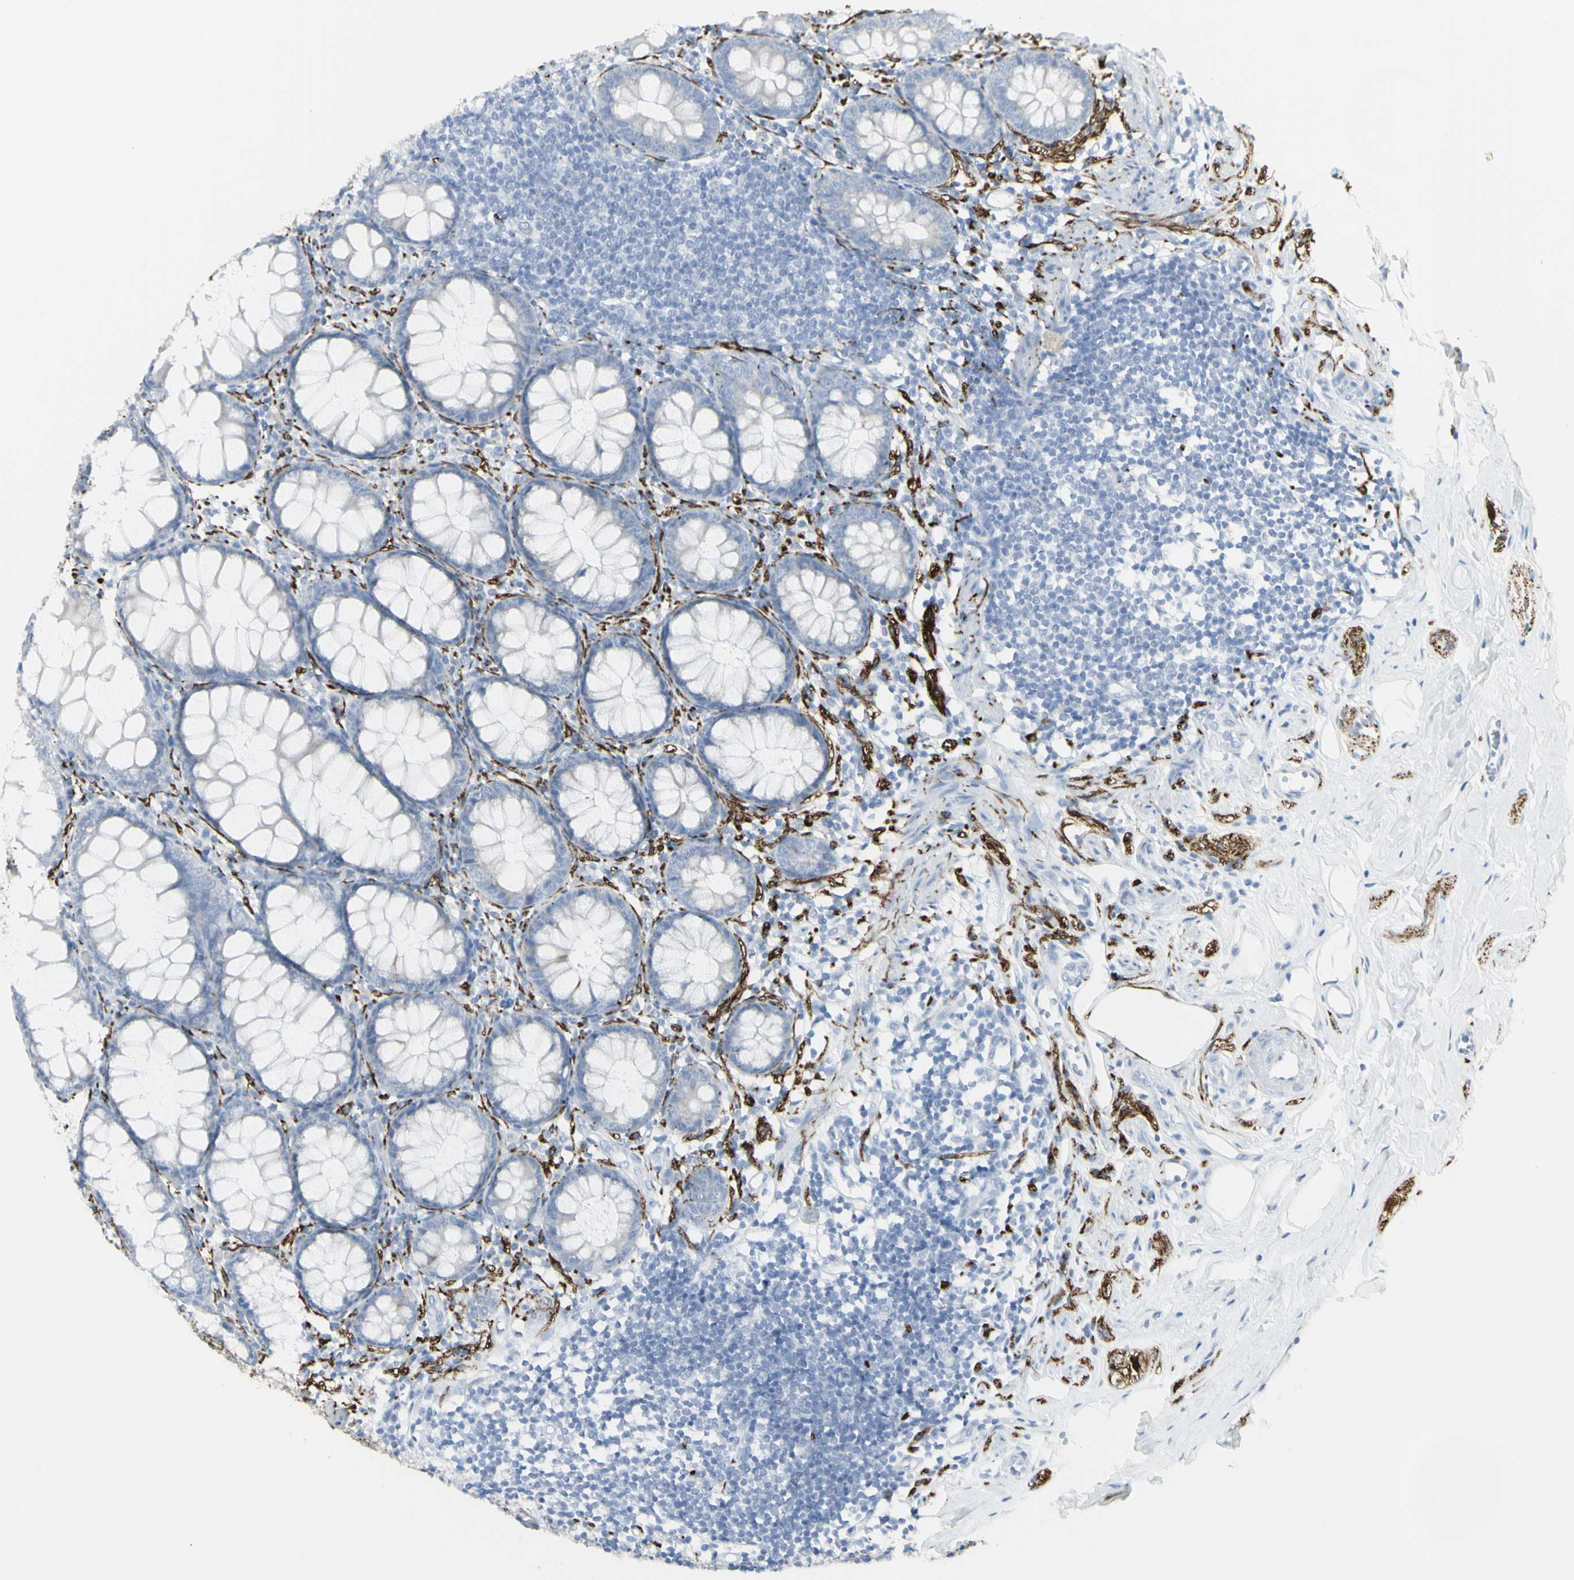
{"staining": {"intensity": "negative", "quantity": "none", "location": "none"}, "tissue": "appendix", "cell_type": "Glandular cells", "image_type": "normal", "snomed": [{"axis": "morphology", "description": "Normal tissue, NOS"}, {"axis": "topography", "description": "Appendix"}], "caption": "Image shows no significant protein positivity in glandular cells of normal appendix.", "gene": "ENSG00000198211", "patient": {"sex": "female", "age": 77}}